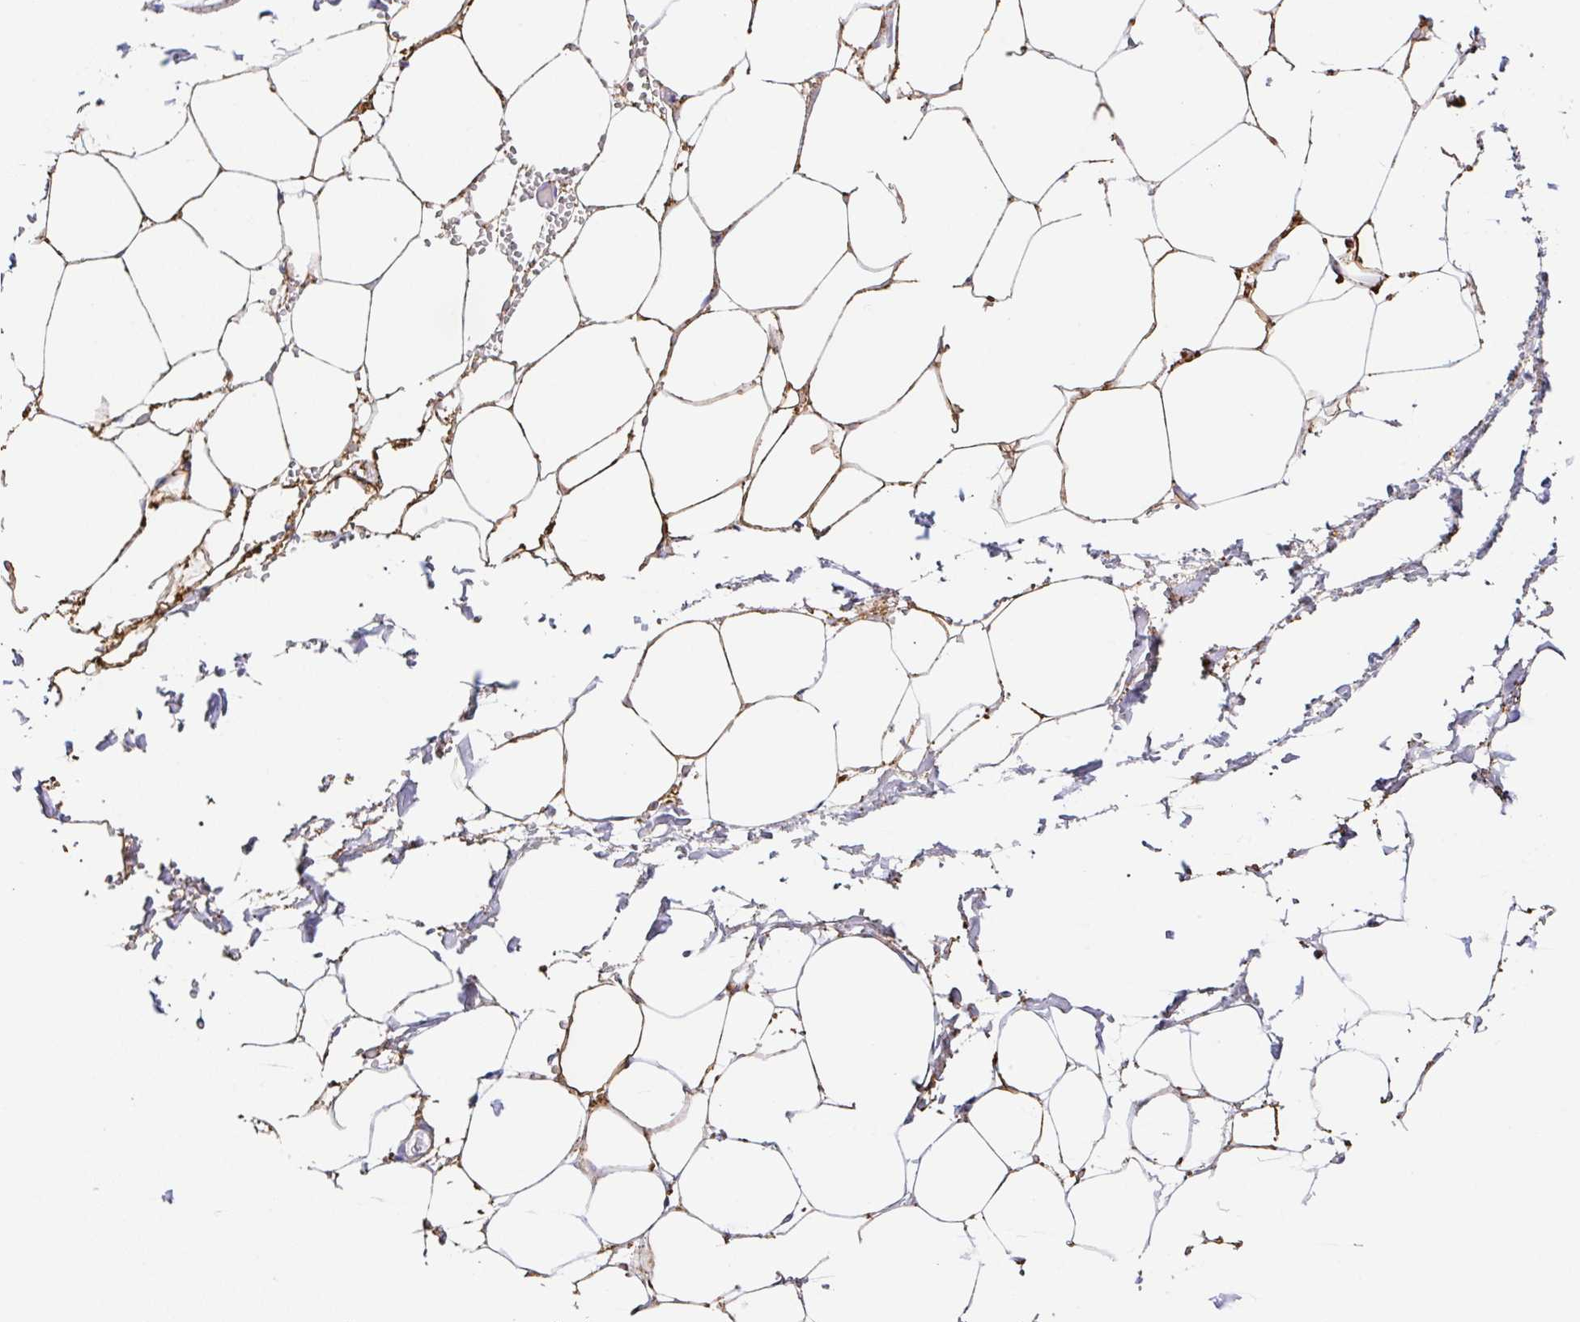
{"staining": {"intensity": "moderate", "quantity": ">75%", "location": "cytoplasmic/membranous"}, "tissue": "adipose tissue", "cell_type": "Adipocytes", "image_type": "normal", "snomed": [{"axis": "morphology", "description": "Normal tissue, NOS"}, {"axis": "topography", "description": "Adipose tissue"}, {"axis": "topography", "description": "Vascular tissue"}, {"axis": "topography", "description": "Rectum"}, {"axis": "topography", "description": "Peripheral nerve tissue"}], "caption": "Immunohistochemistry micrograph of unremarkable human adipose tissue stained for a protein (brown), which exhibits medium levels of moderate cytoplasmic/membranous expression in about >75% of adipocytes.", "gene": "MTTP", "patient": {"sex": "female", "age": 69}}